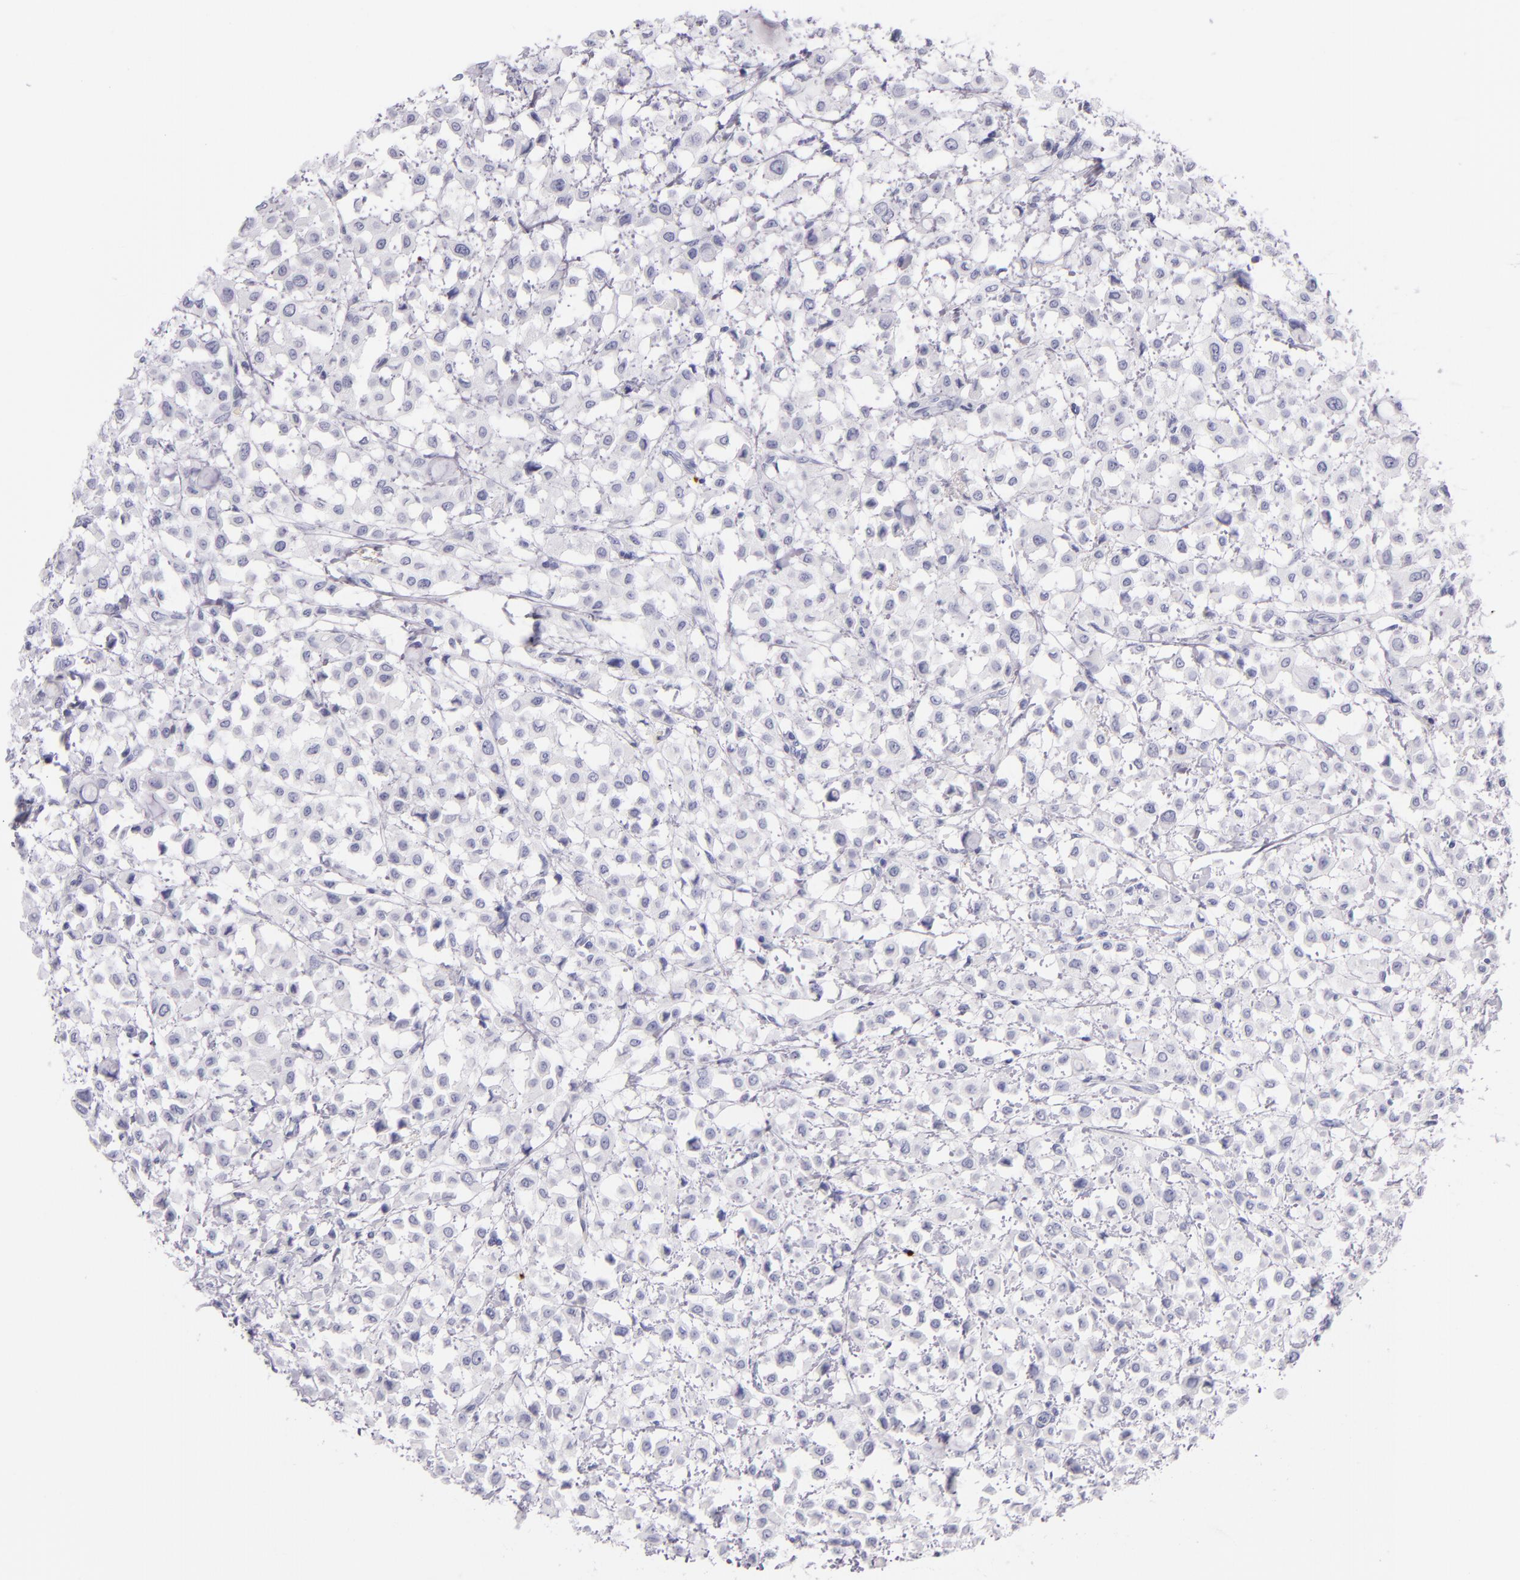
{"staining": {"intensity": "negative", "quantity": "none", "location": "none"}, "tissue": "breast cancer", "cell_type": "Tumor cells", "image_type": "cancer", "snomed": [{"axis": "morphology", "description": "Lobular carcinoma"}, {"axis": "topography", "description": "Breast"}], "caption": "Tumor cells show no significant protein expression in breast cancer (lobular carcinoma).", "gene": "GP1BA", "patient": {"sex": "female", "age": 85}}